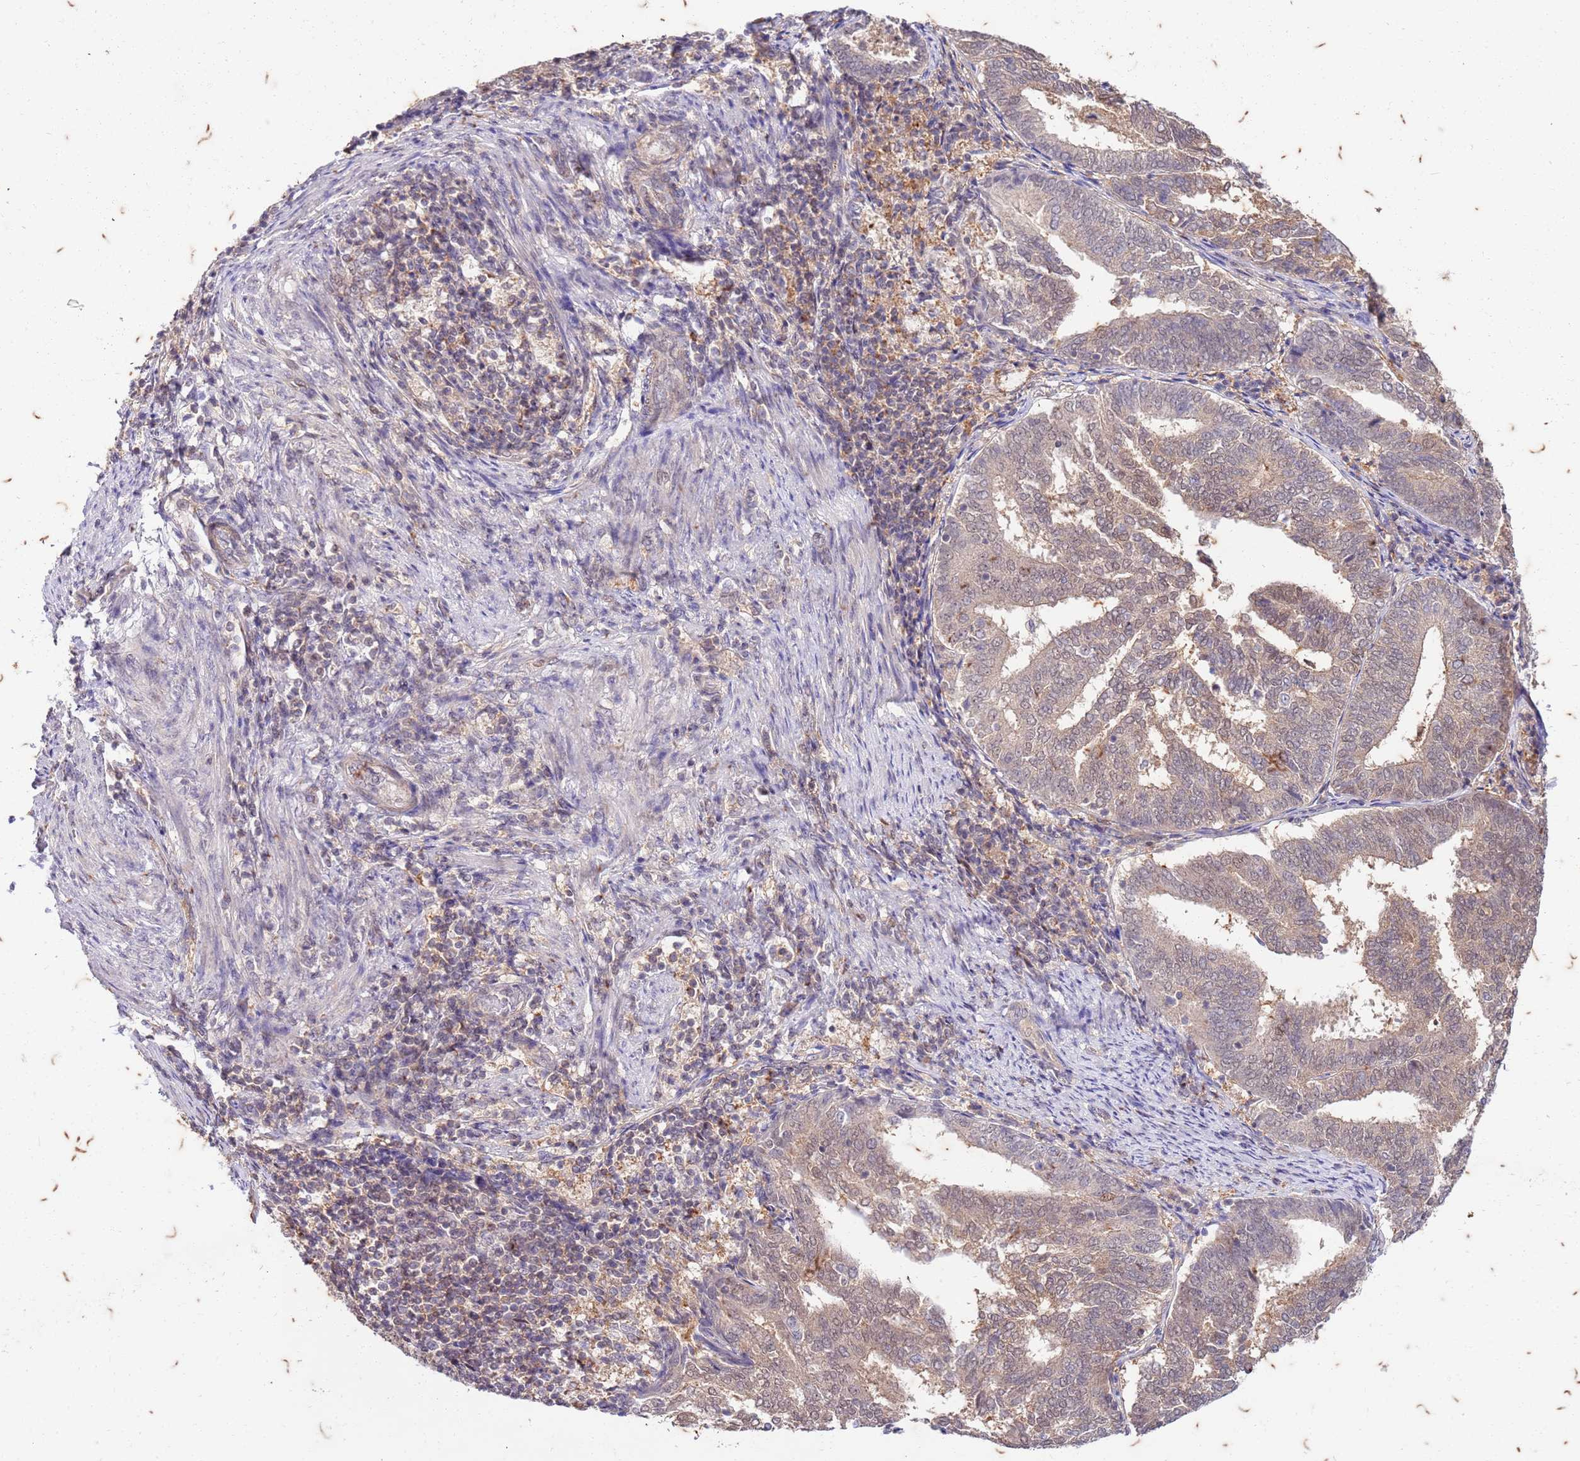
{"staining": {"intensity": "weak", "quantity": ">75%", "location": "cytoplasmic/membranous,nuclear"}, "tissue": "endometrial cancer", "cell_type": "Tumor cells", "image_type": "cancer", "snomed": [{"axis": "morphology", "description": "Adenocarcinoma, NOS"}, {"axis": "topography", "description": "Endometrium"}], "caption": "A histopathology image of human adenocarcinoma (endometrial) stained for a protein shows weak cytoplasmic/membranous and nuclear brown staining in tumor cells. The staining was performed using DAB (3,3'-diaminobenzidine), with brown indicating positive protein expression. Nuclei are stained blue with hematoxylin.", "gene": "RAPGEF3", "patient": {"sex": "female", "age": 80}}